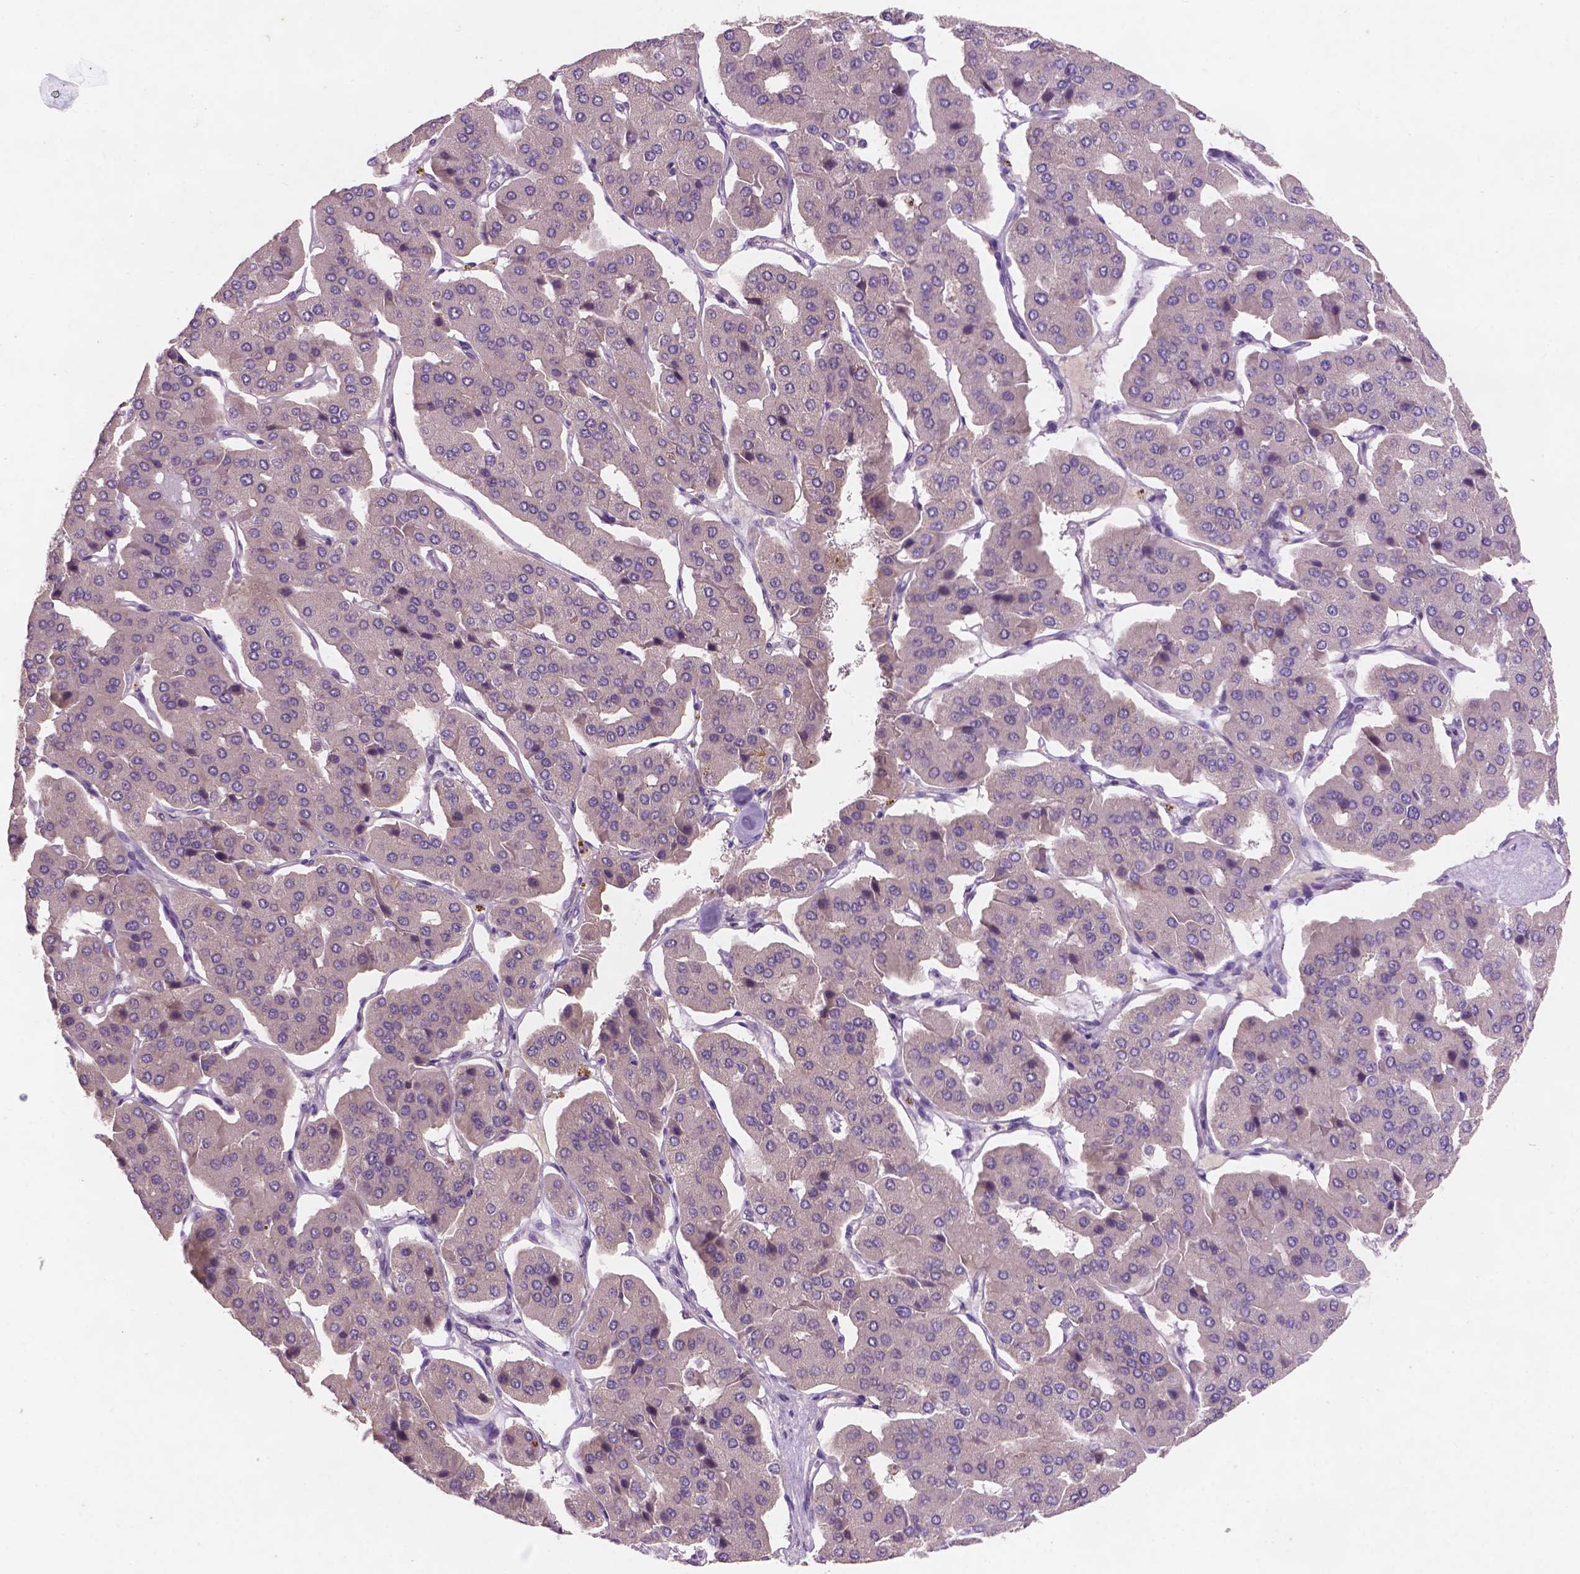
{"staining": {"intensity": "negative", "quantity": "none", "location": "none"}, "tissue": "parathyroid gland", "cell_type": "Glandular cells", "image_type": "normal", "snomed": [{"axis": "morphology", "description": "Normal tissue, NOS"}, {"axis": "morphology", "description": "Adenoma, NOS"}, {"axis": "topography", "description": "Parathyroid gland"}], "caption": "IHC image of normal human parathyroid gland stained for a protein (brown), which reveals no staining in glandular cells. (Brightfield microscopy of DAB (3,3'-diaminobenzidine) immunohistochemistry at high magnification).", "gene": "GXYLT2", "patient": {"sex": "female", "age": 86}}